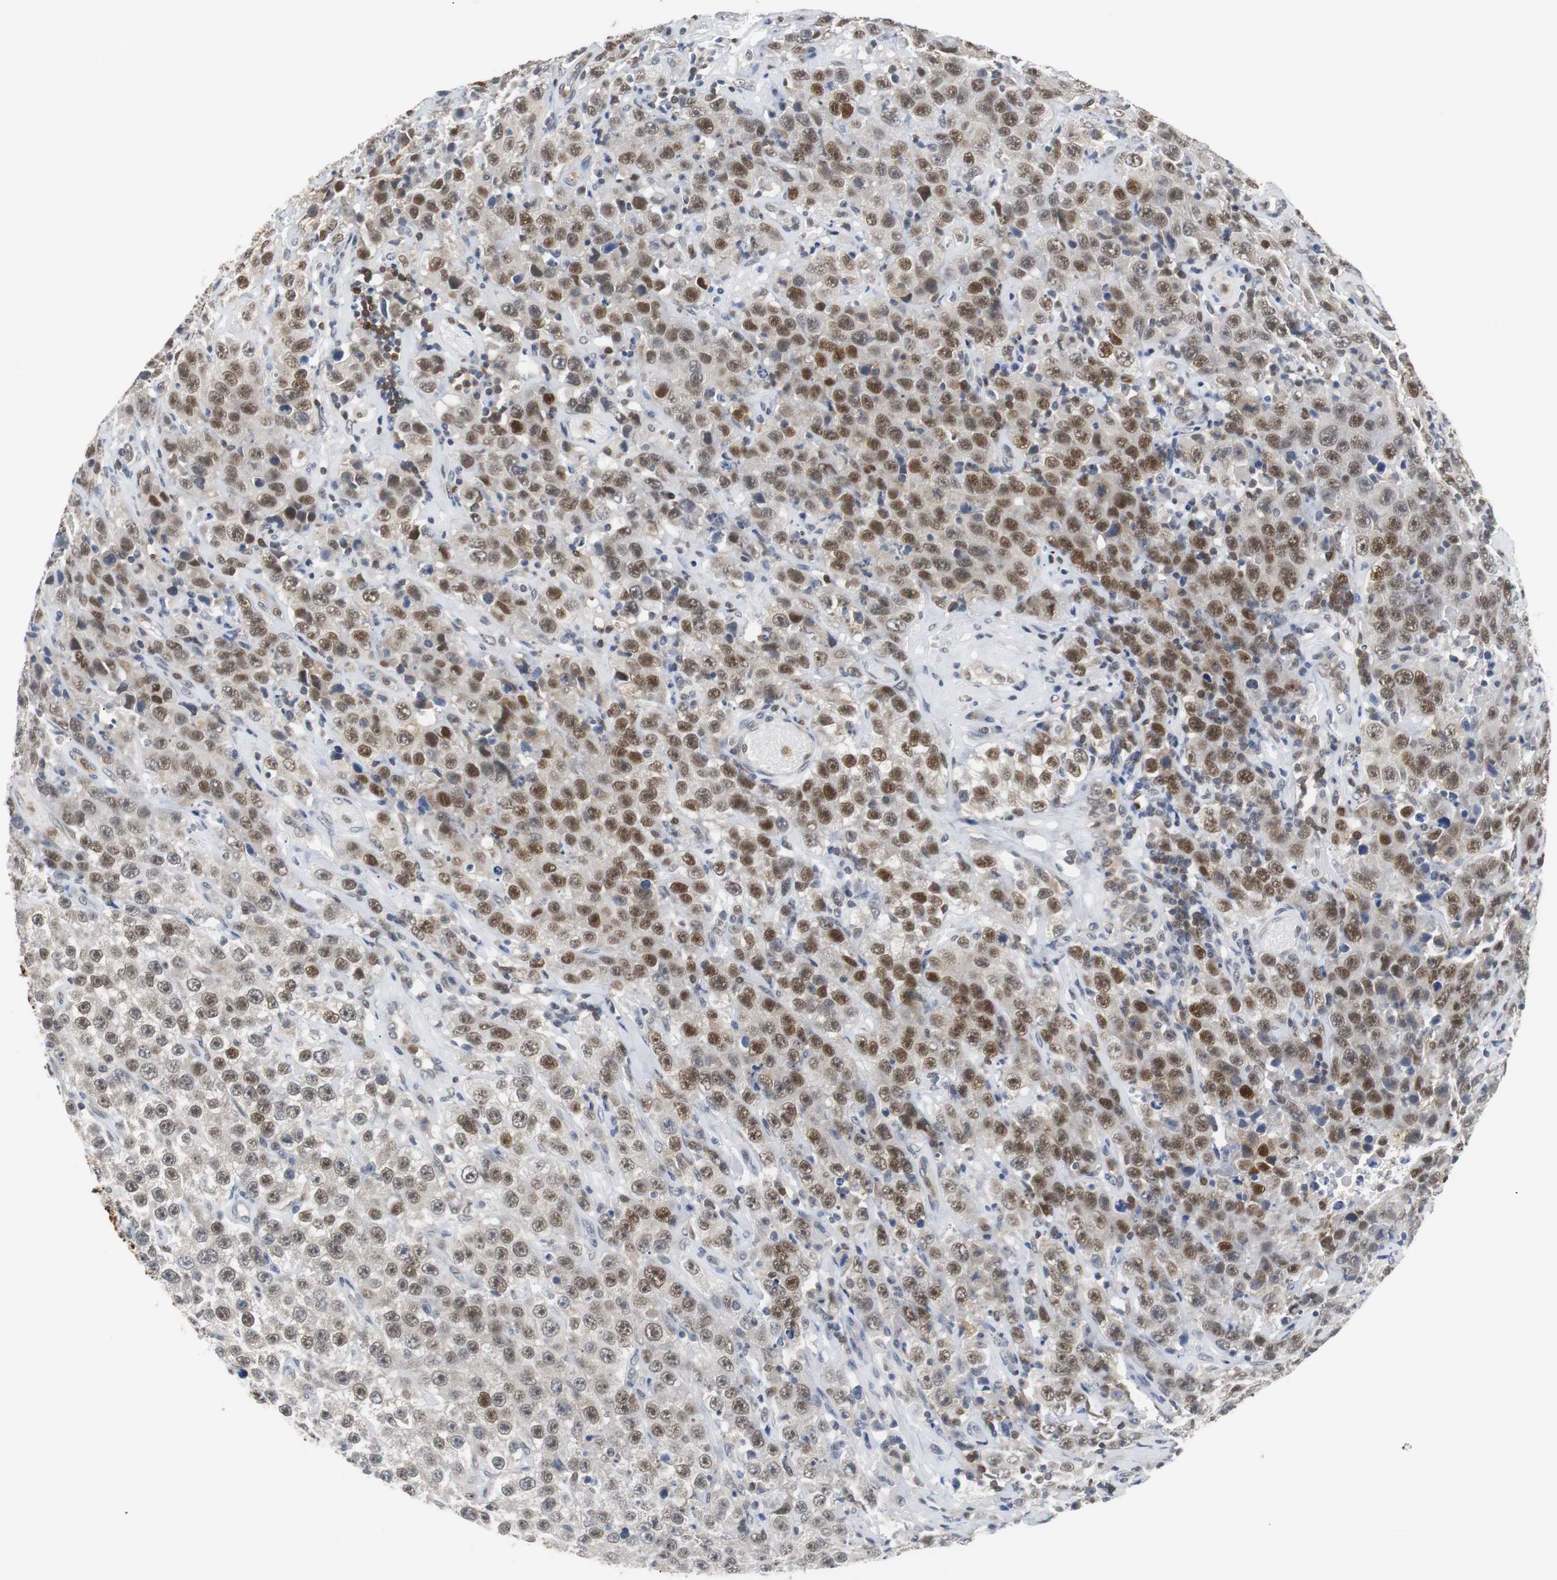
{"staining": {"intensity": "strong", "quantity": "25%-75%", "location": "nuclear"}, "tissue": "testis cancer", "cell_type": "Tumor cells", "image_type": "cancer", "snomed": [{"axis": "morphology", "description": "Seminoma, NOS"}, {"axis": "topography", "description": "Testis"}], "caption": "Testis cancer was stained to show a protein in brown. There is high levels of strong nuclear staining in approximately 25%-75% of tumor cells.", "gene": "SIRT1", "patient": {"sex": "male", "age": 52}}